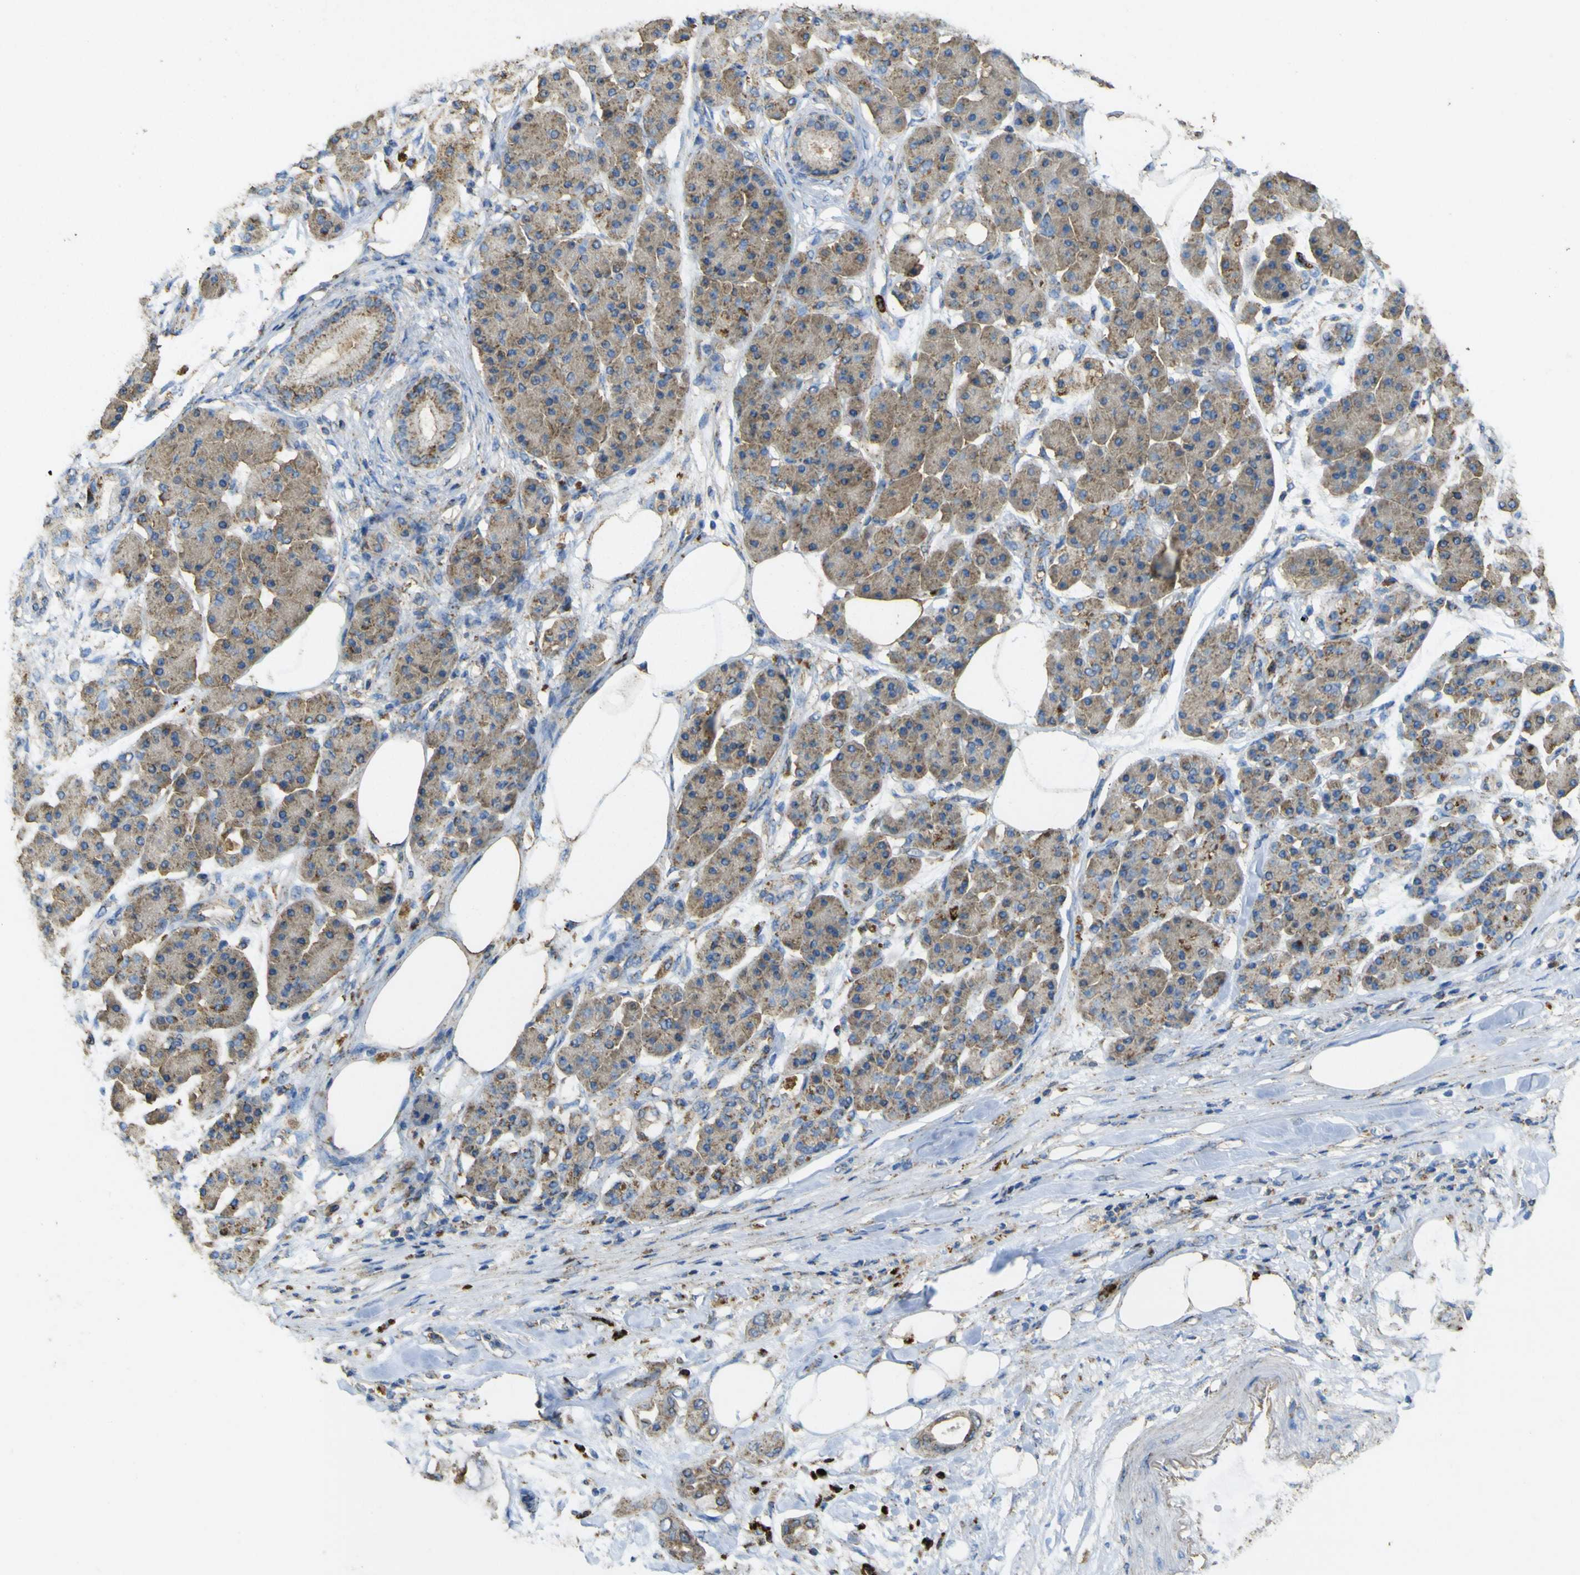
{"staining": {"intensity": "moderate", "quantity": ">75%", "location": "cytoplasmic/membranous"}, "tissue": "pancreatic cancer", "cell_type": "Tumor cells", "image_type": "cancer", "snomed": [{"axis": "morphology", "description": "Adenocarcinoma, NOS"}, {"axis": "morphology", "description": "Adenocarcinoma, metastatic, NOS"}, {"axis": "topography", "description": "Lymph node"}, {"axis": "topography", "description": "Pancreas"}, {"axis": "topography", "description": "Duodenum"}], "caption": "Moderate cytoplasmic/membranous staining is identified in about >75% of tumor cells in pancreatic cancer.", "gene": "ACSL3", "patient": {"sex": "female", "age": 64}}